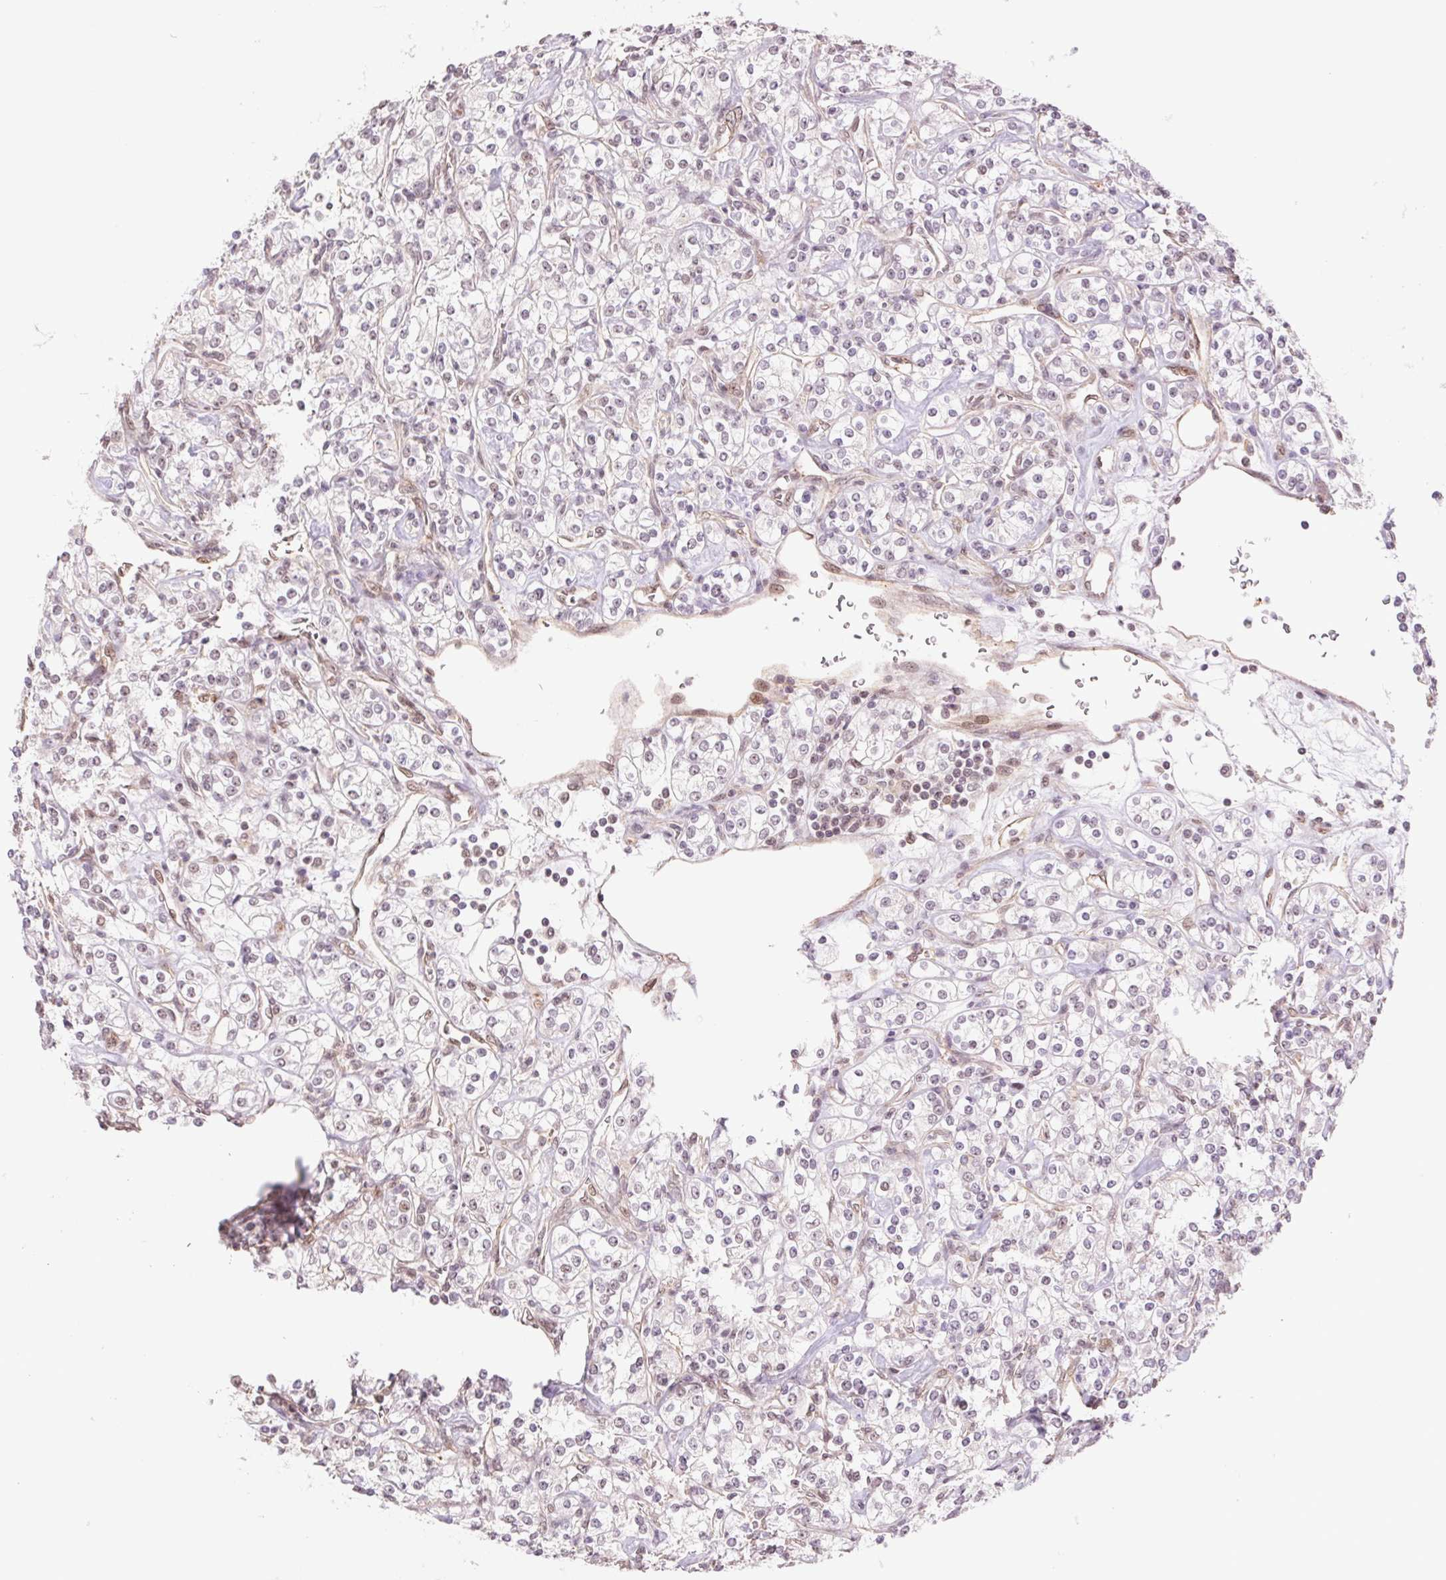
{"staining": {"intensity": "weak", "quantity": "<25%", "location": "nuclear"}, "tissue": "renal cancer", "cell_type": "Tumor cells", "image_type": "cancer", "snomed": [{"axis": "morphology", "description": "Adenocarcinoma, NOS"}, {"axis": "topography", "description": "Kidney"}], "caption": "Protein analysis of renal cancer shows no significant positivity in tumor cells.", "gene": "CWC25", "patient": {"sex": "male", "age": 77}}